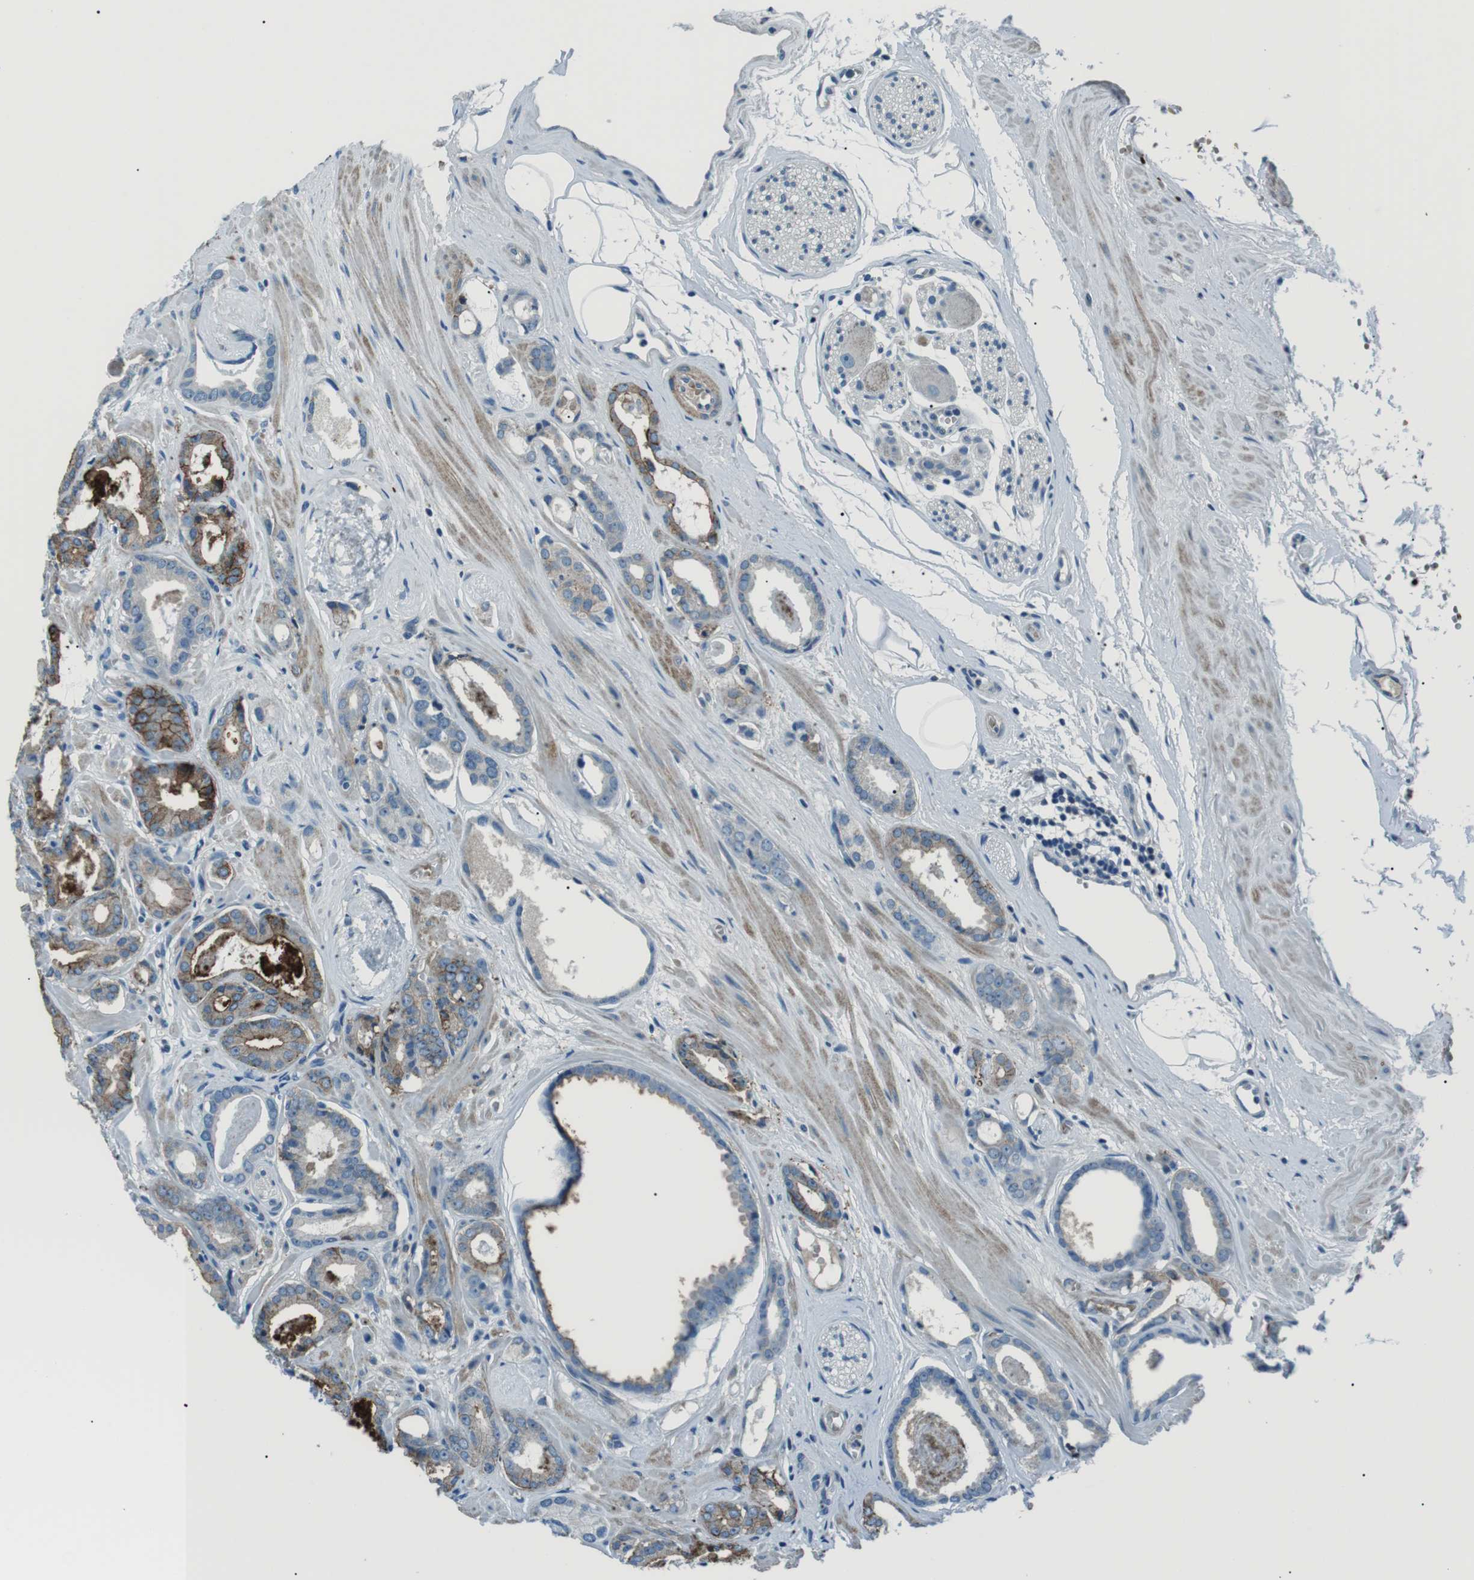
{"staining": {"intensity": "moderate", "quantity": "<25%", "location": "cytoplasmic/membranous"}, "tissue": "prostate cancer", "cell_type": "Tumor cells", "image_type": "cancer", "snomed": [{"axis": "morphology", "description": "Adenocarcinoma, Low grade"}, {"axis": "topography", "description": "Prostate"}], "caption": "An immunohistochemistry micrograph of neoplastic tissue is shown. Protein staining in brown labels moderate cytoplasmic/membranous positivity in adenocarcinoma (low-grade) (prostate) within tumor cells.", "gene": "ST6GAL1", "patient": {"sex": "male", "age": 53}}